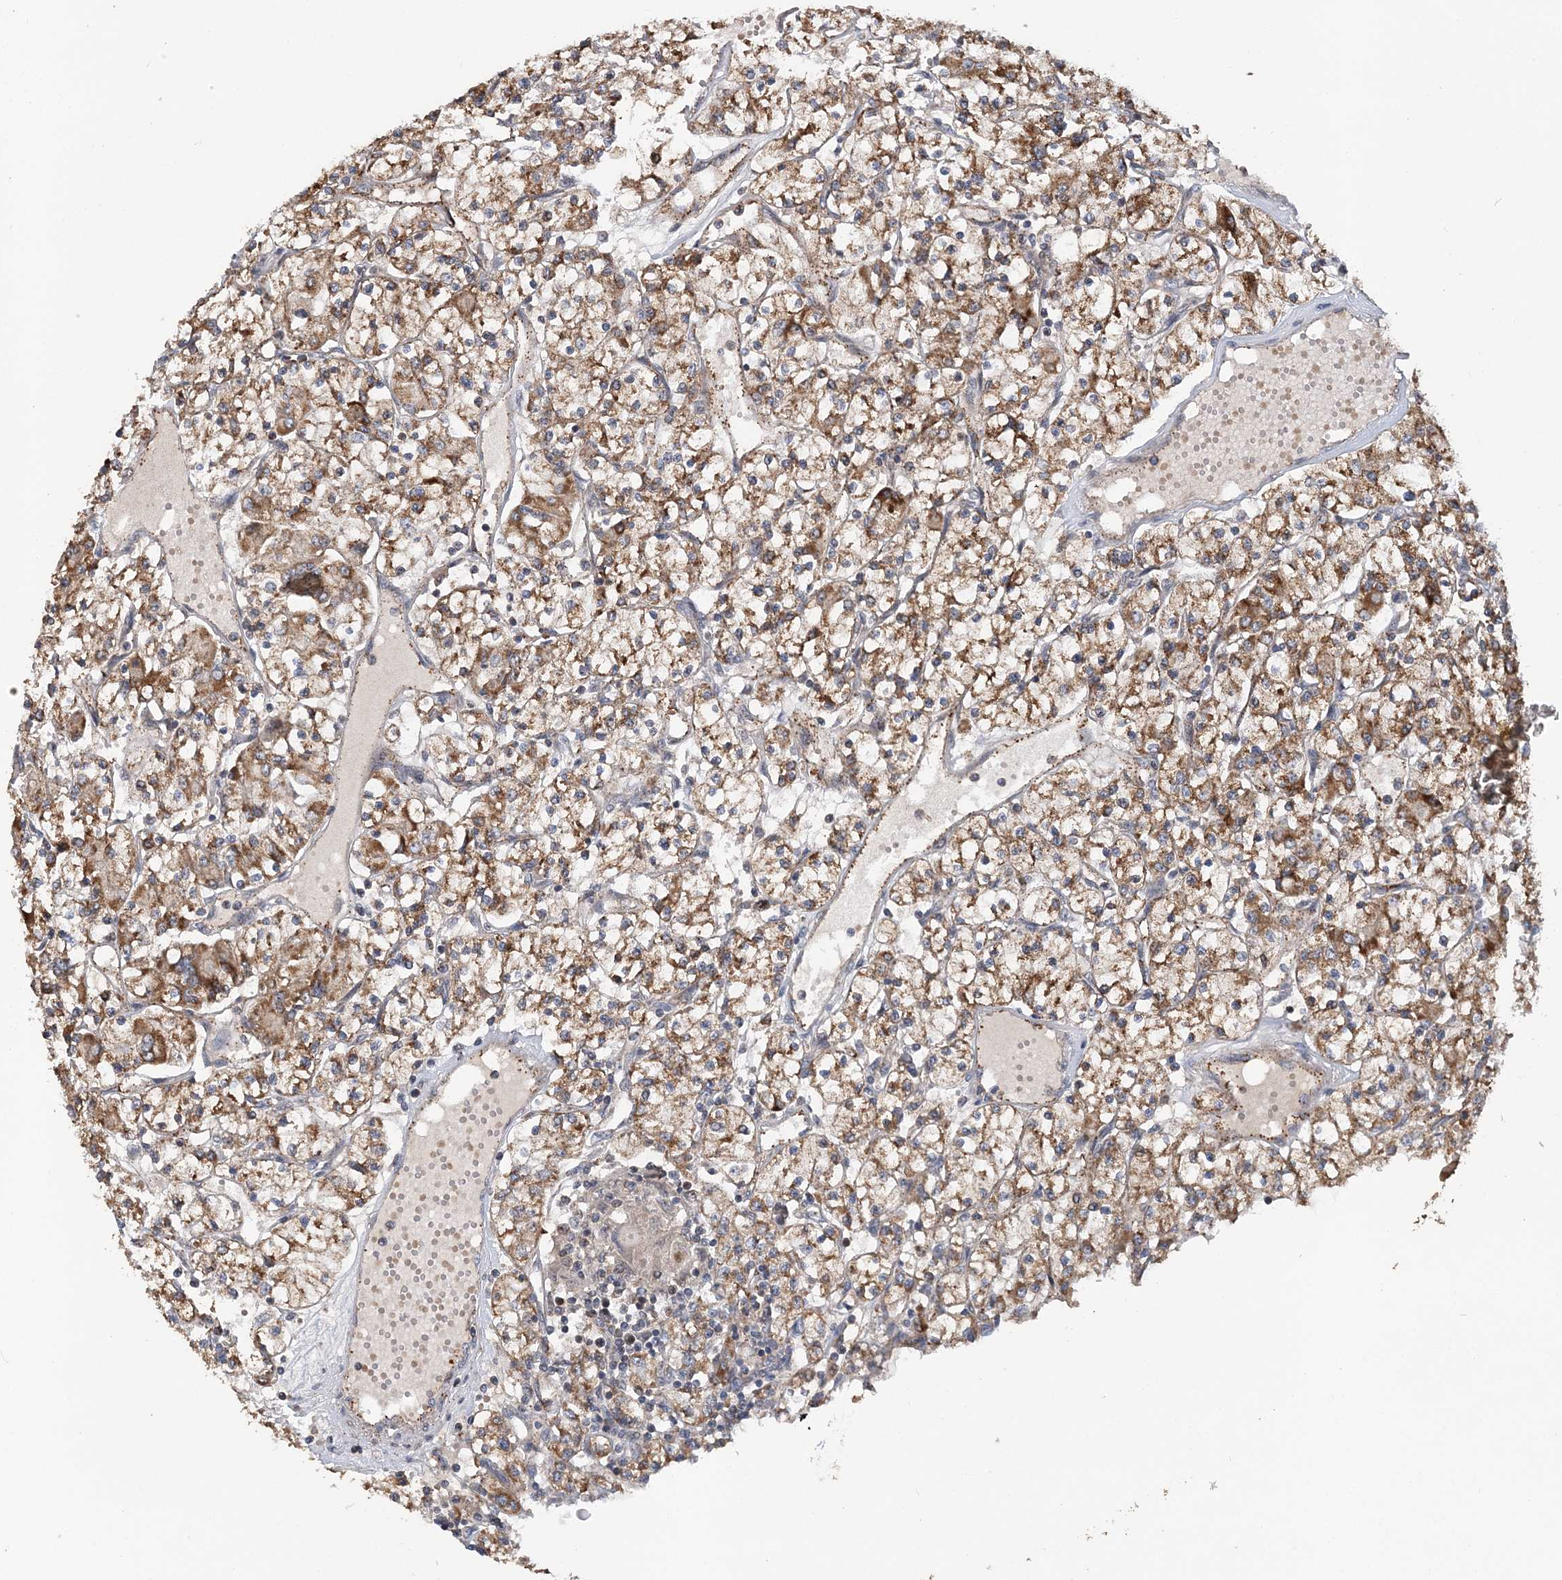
{"staining": {"intensity": "moderate", "quantity": ">75%", "location": "cytoplasmic/membranous"}, "tissue": "renal cancer", "cell_type": "Tumor cells", "image_type": "cancer", "snomed": [{"axis": "morphology", "description": "Adenocarcinoma, NOS"}, {"axis": "topography", "description": "Kidney"}], "caption": "IHC of adenocarcinoma (renal) shows medium levels of moderate cytoplasmic/membranous expression in about >75% of tumor cells.", "gene": "KIF4A", "patient": {"sex": "female", "age": 59}}